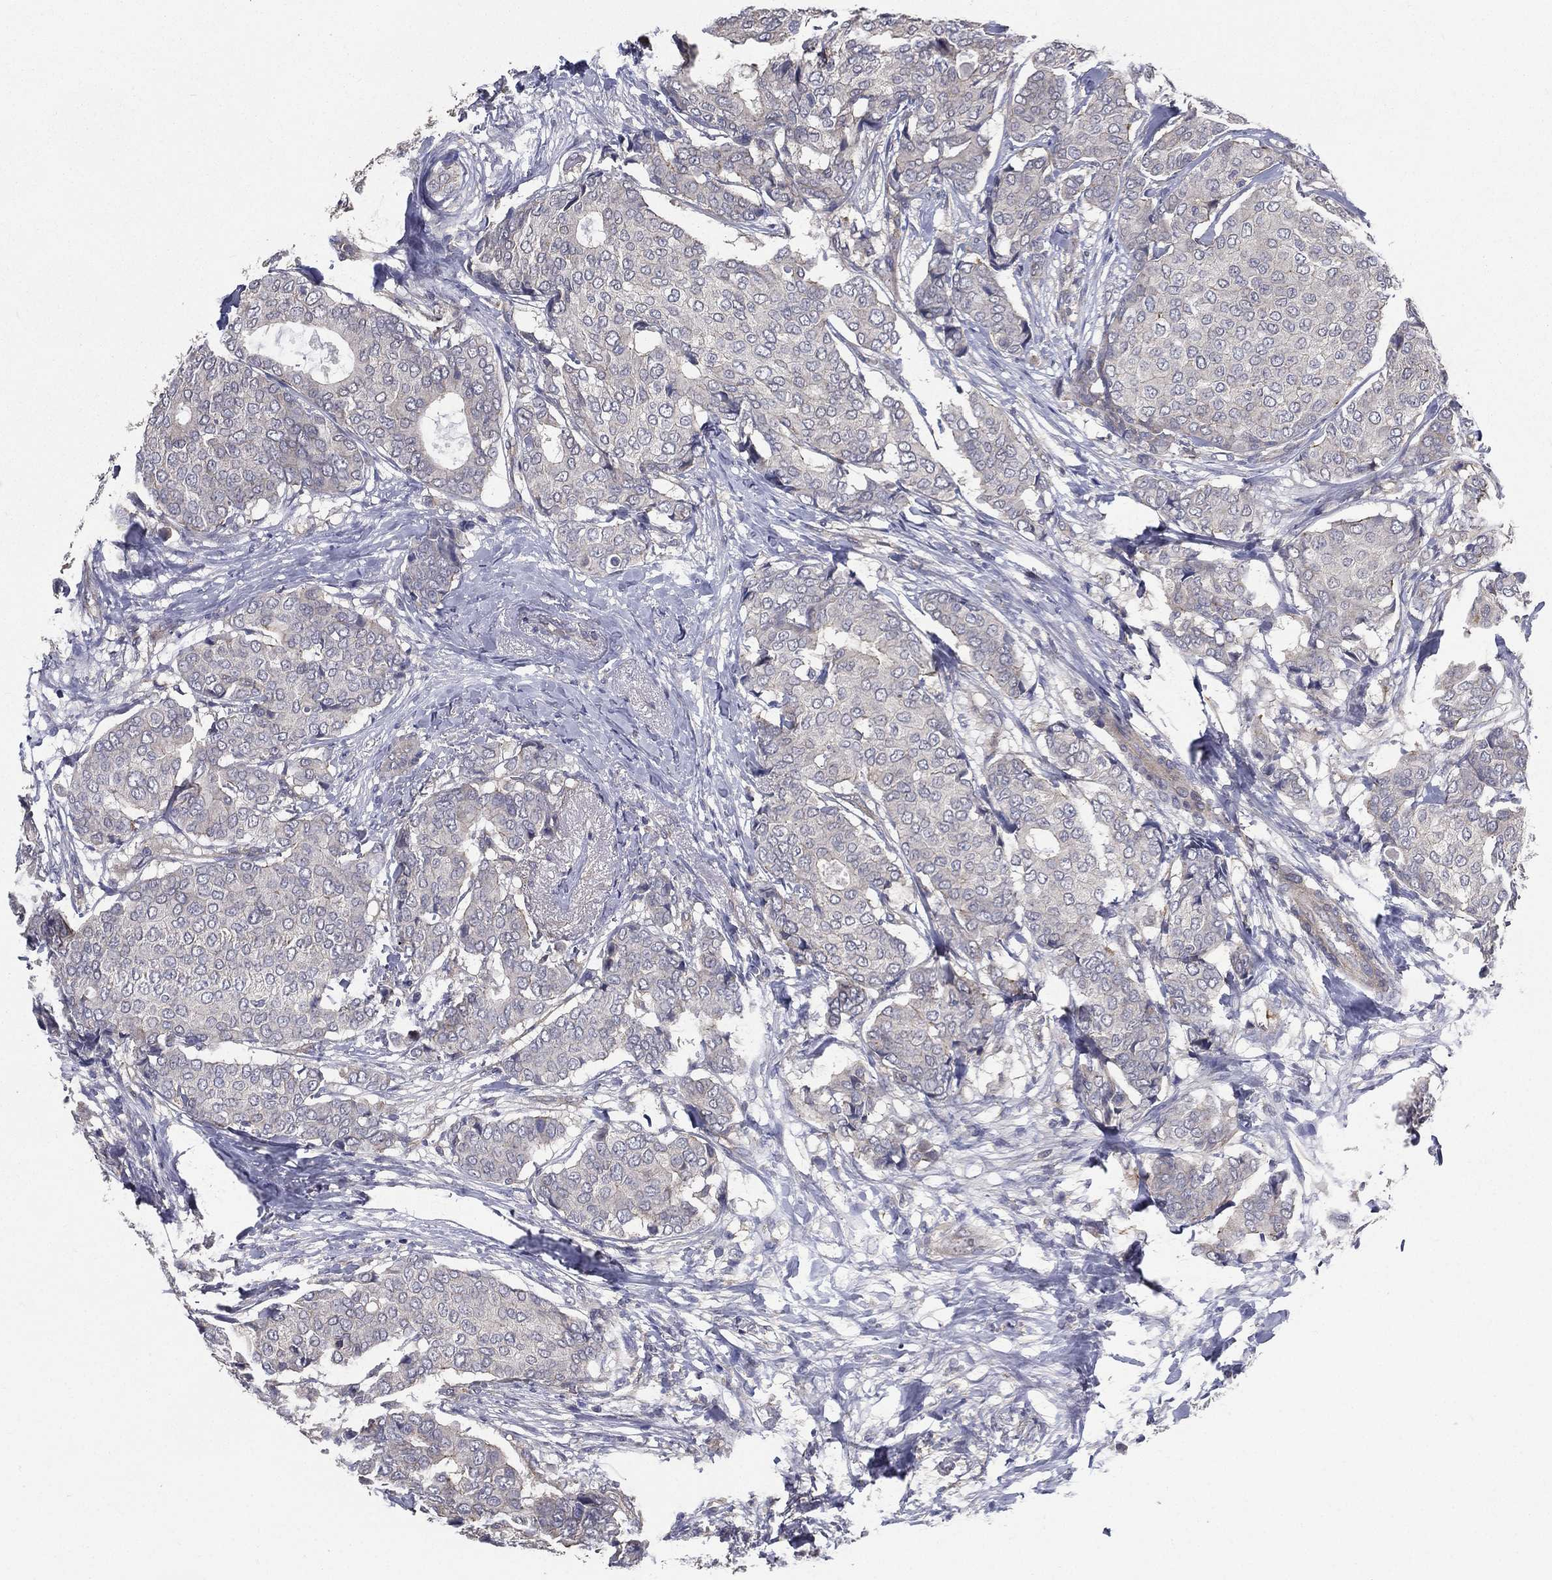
{"staining": {"intensity": "weak", "quantity": "<25%", "location": "cytoplasmic/membranous"}, "tissue": "breast cancer", "cell_type": "Tumor cells", "image_type": "cancer", "snomed": [{"axis": "morphology", "description": "Duct carcinoma"}, {"axis": "topography", "description": "Breast"}], "caption": "Breast cancer (invasive ductal carcinoma) stained for a protein using IHC exhibits no staining tumor cells.", "gene": "SERPINB2", "patient": {"sex": "female", "age": 75}}